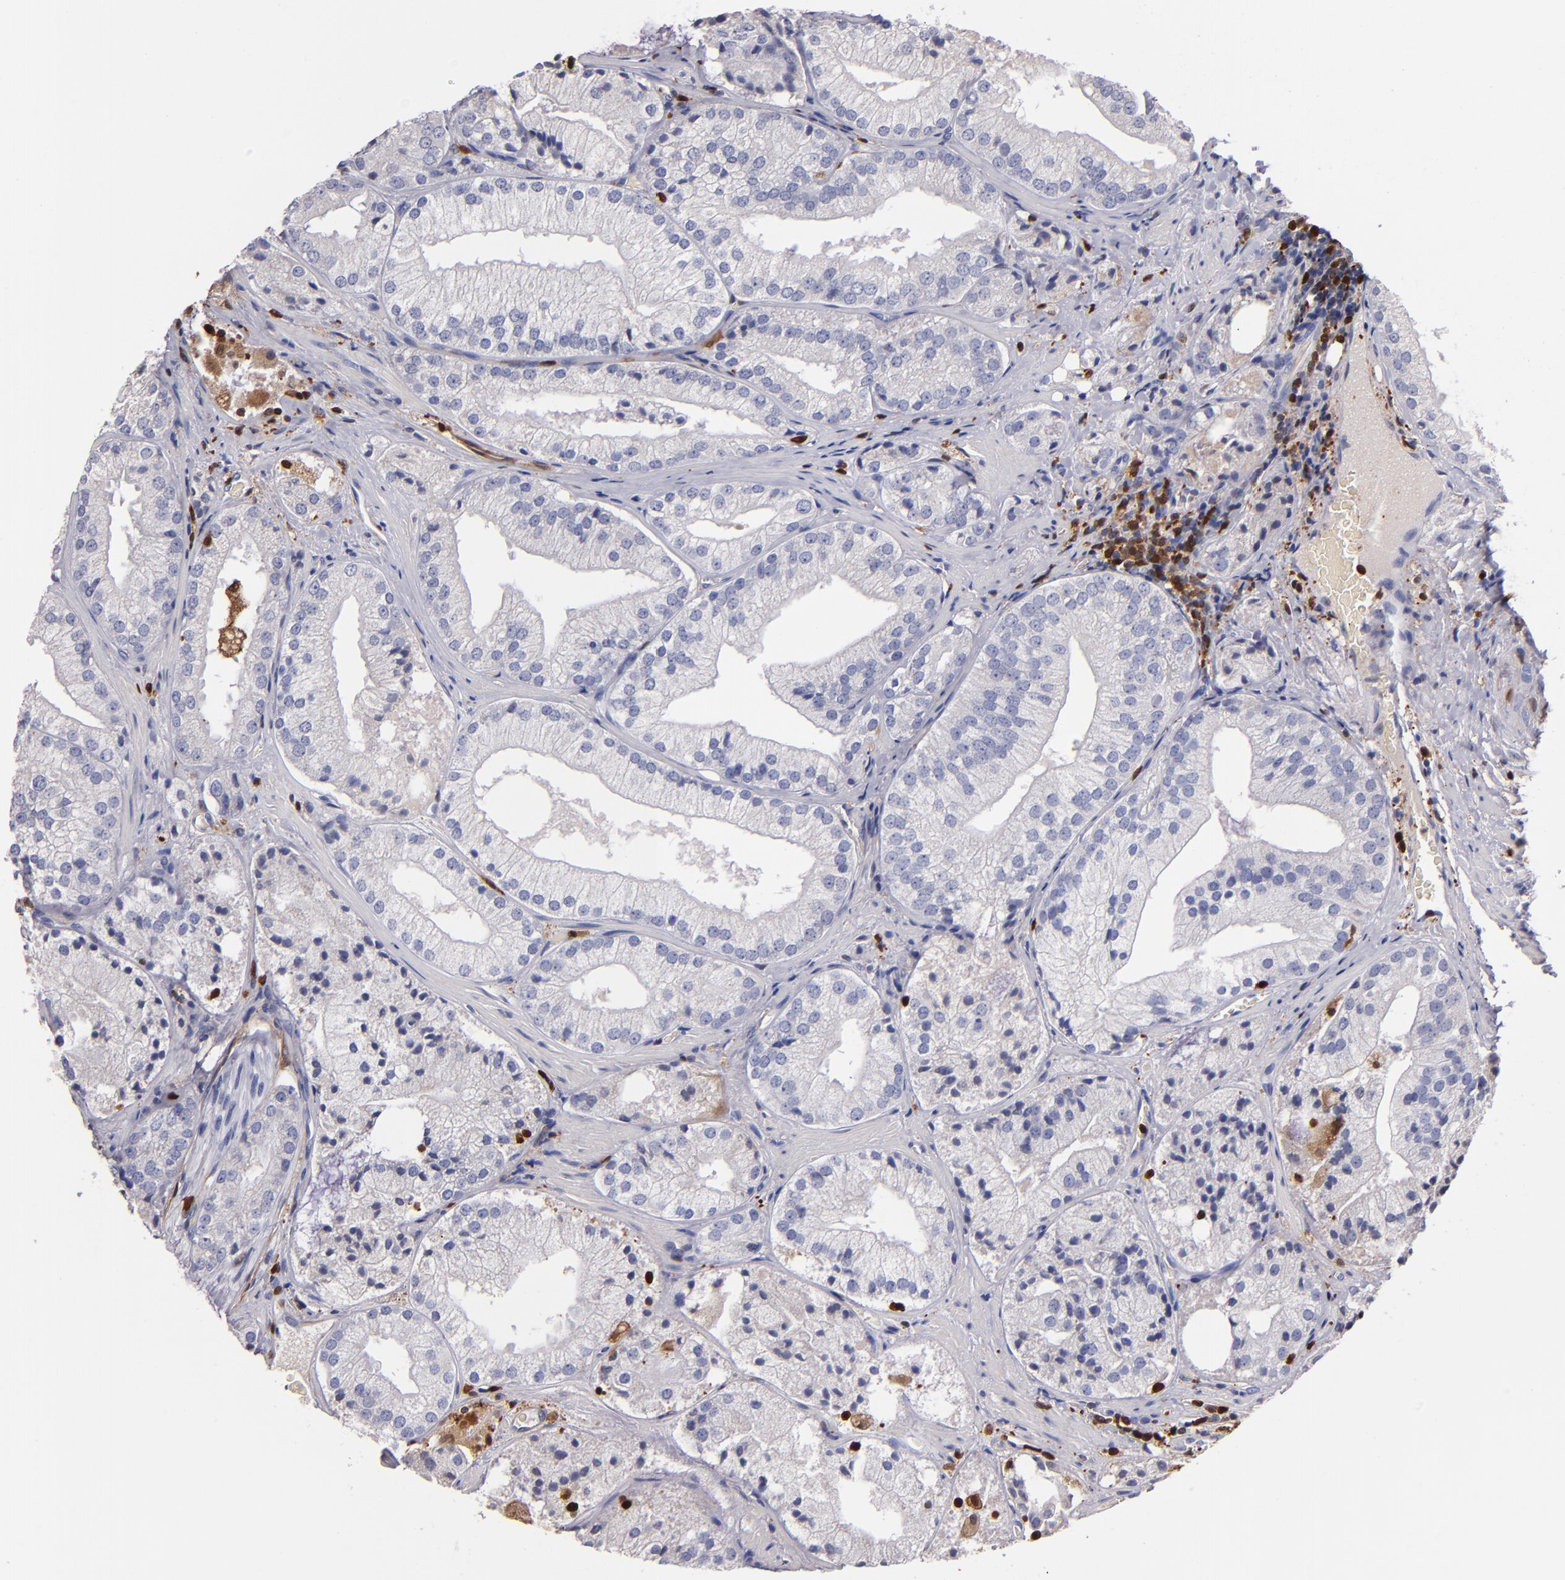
{"staining": {"intensity": "negative", "quantity": "none", "location": "none"}, "tissue": "prostate cancer", "cell_type": "Tumor cells", "image_type": "cancer", "snomed": [{"axis": "morphology", "description": "Adenocarcinoma, Low grade"}, {"axis": "topography", "description": "Prostate"}], "caption": "Immunohistochemical staining of human prostate cancer demonstrates no significant staining in tumor cells. (DAB (3,3'-diaminobenzidine) immunohistochemistry with hematoxylin counter stain).", "gene": "S100A4", "patient": {"sex": "male", "age": 60}}